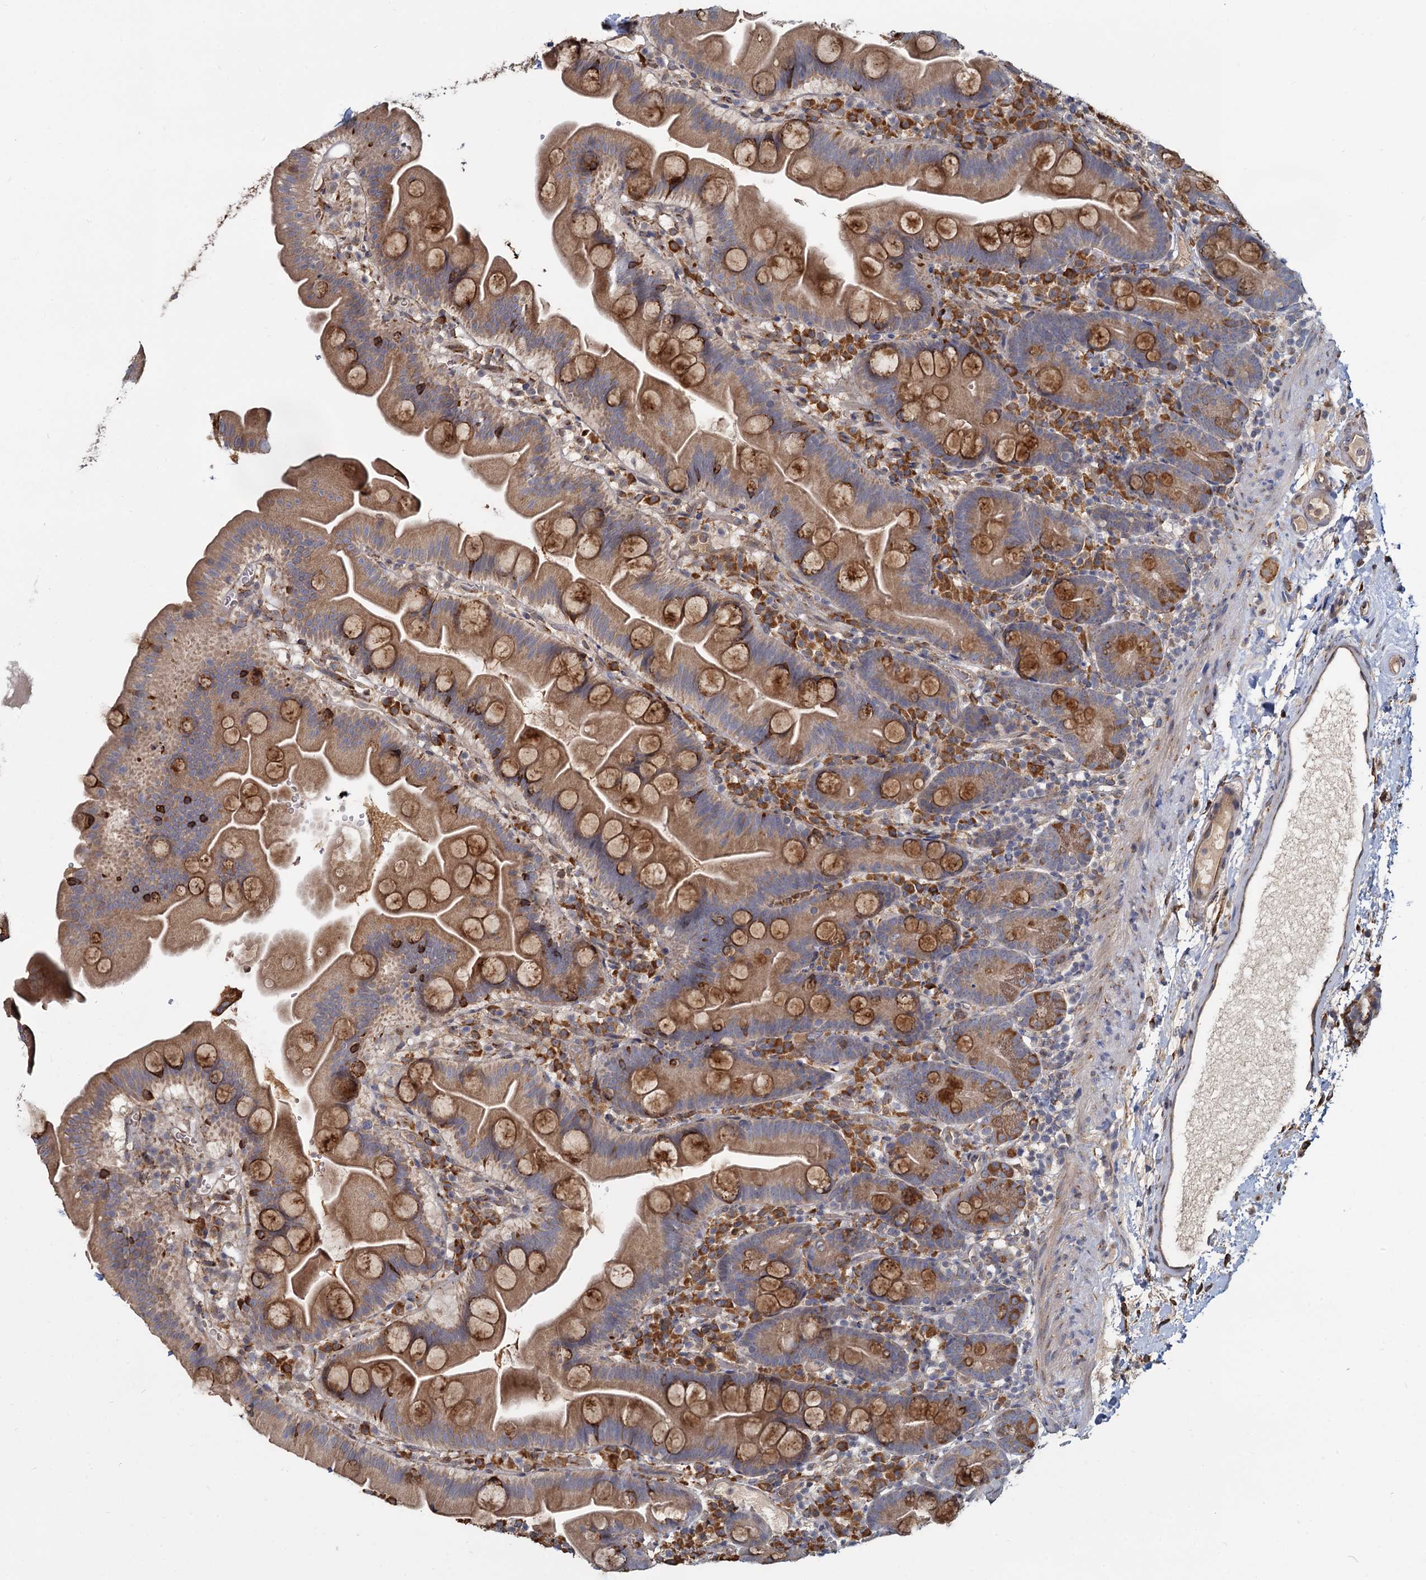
{"staining": {"intensity": "moderate", "quantity": ">75%", "location": "cytoplasmic/membranous"}, "tissue": "small intestine", "cell_type": "Glandular cells", "image_type": "normal", "snomed": [{"axis": "morphology", "description": "Normal tissue, NOS"}, {"axis": "topography", "description": "Small intestine"}], "caption": "Glandular cells display medium levels of moderate cytoplasmic/membranous positivity in about >75% of cells in benign small intestine. (brown staining indicates protein expression, while blue staining denotes nuclei).", "gene": "LRRC51", "patient": {"sex": "female", "age": 68}}